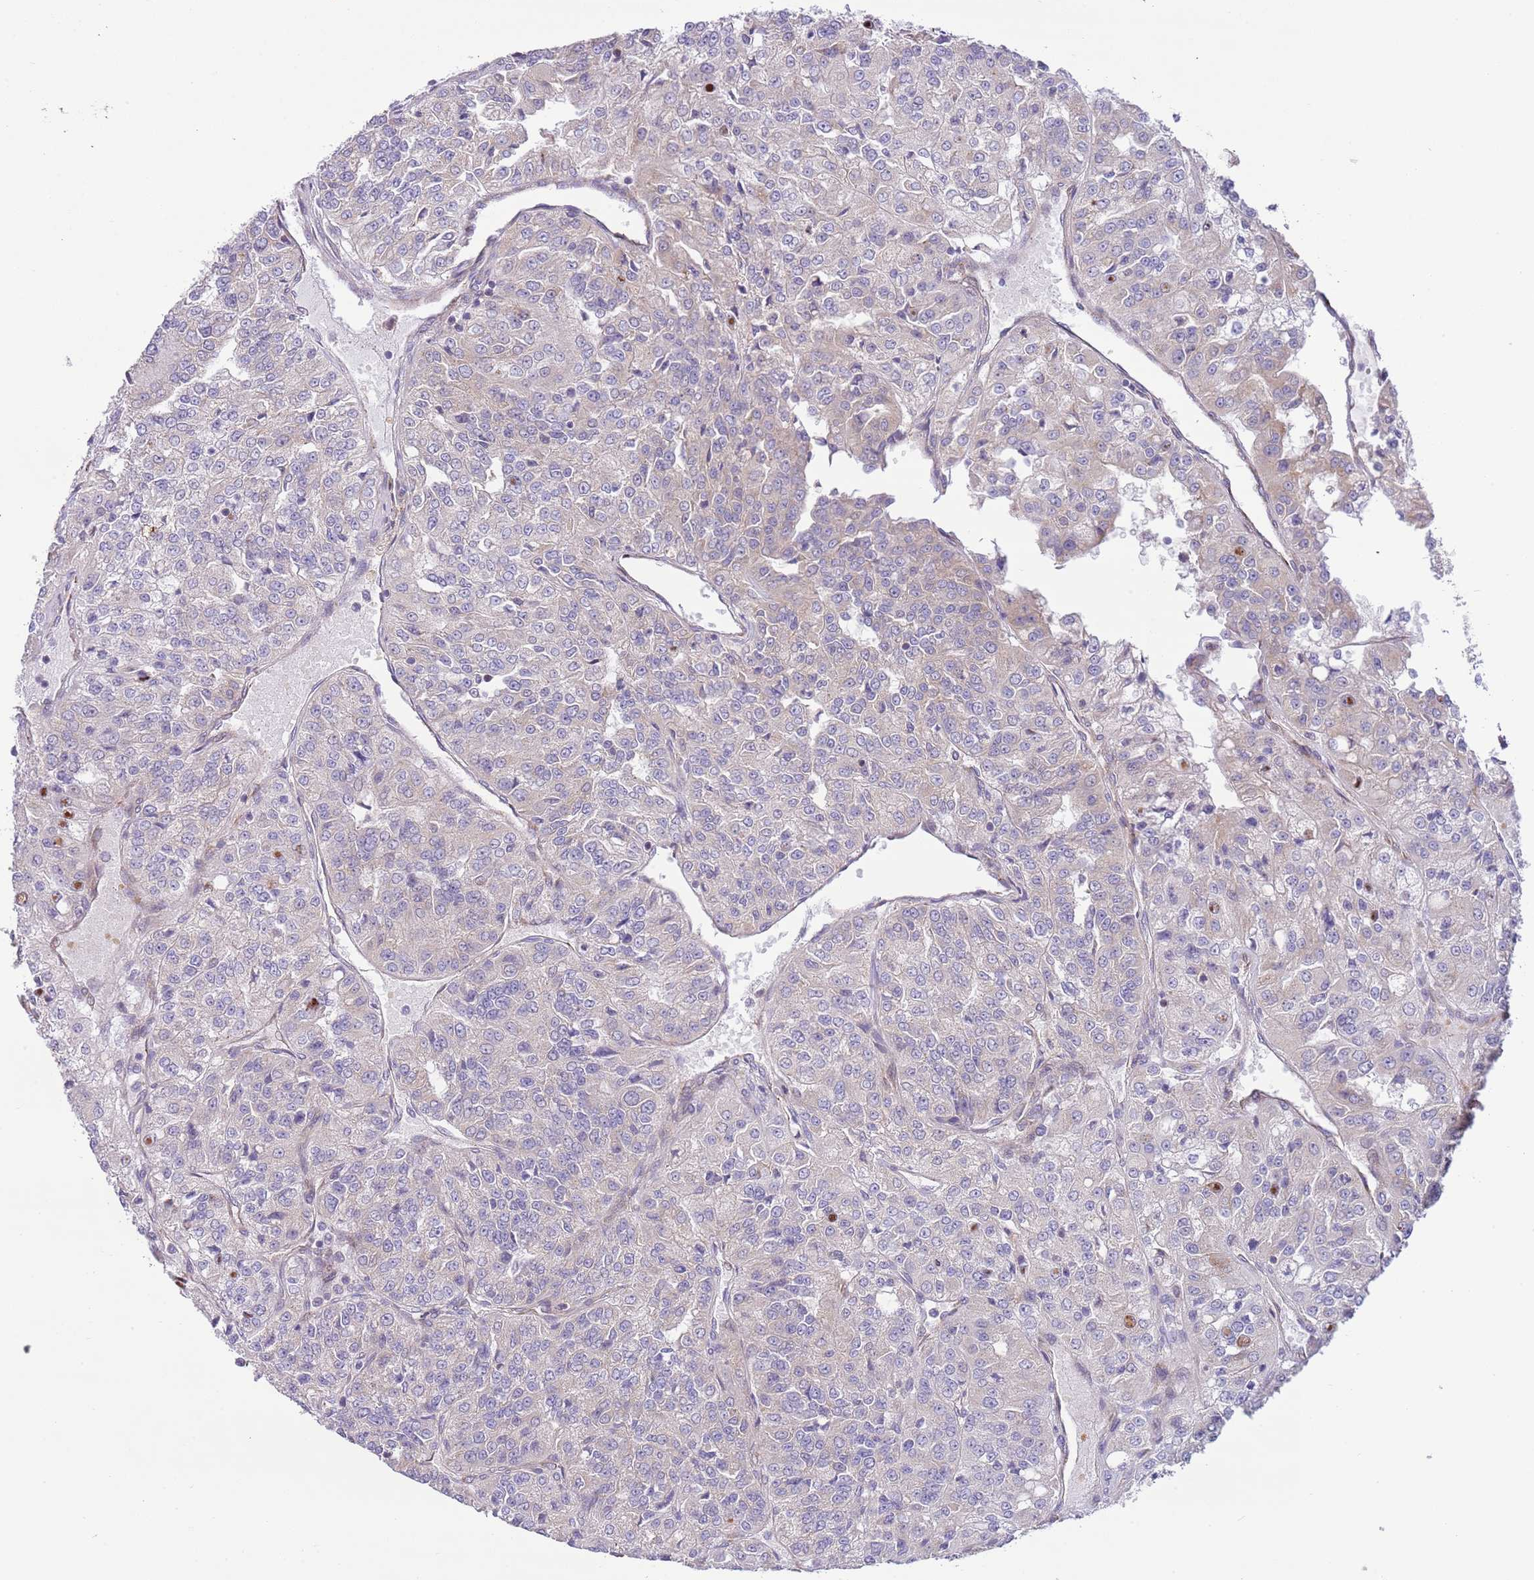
{"staining": {"intensity": "negative", "quantity": "none", "location": "none"}, "tissue": "renal cancer", "cell_type": "Tumor cells", "image_type": "cancer", "snomed": [{"axis": "morphology", "description": "Adenocarcinoma, NOS"}, {"axis": "topography", "description": "Kidney"}], "caption": "DAB immunohistochemical staining of renal cancer (adenocarcinoma) exhibits no significant positivity in tumor cells.", "gene": "DAND5", "patient": {"sex": "female", "age": 63}}